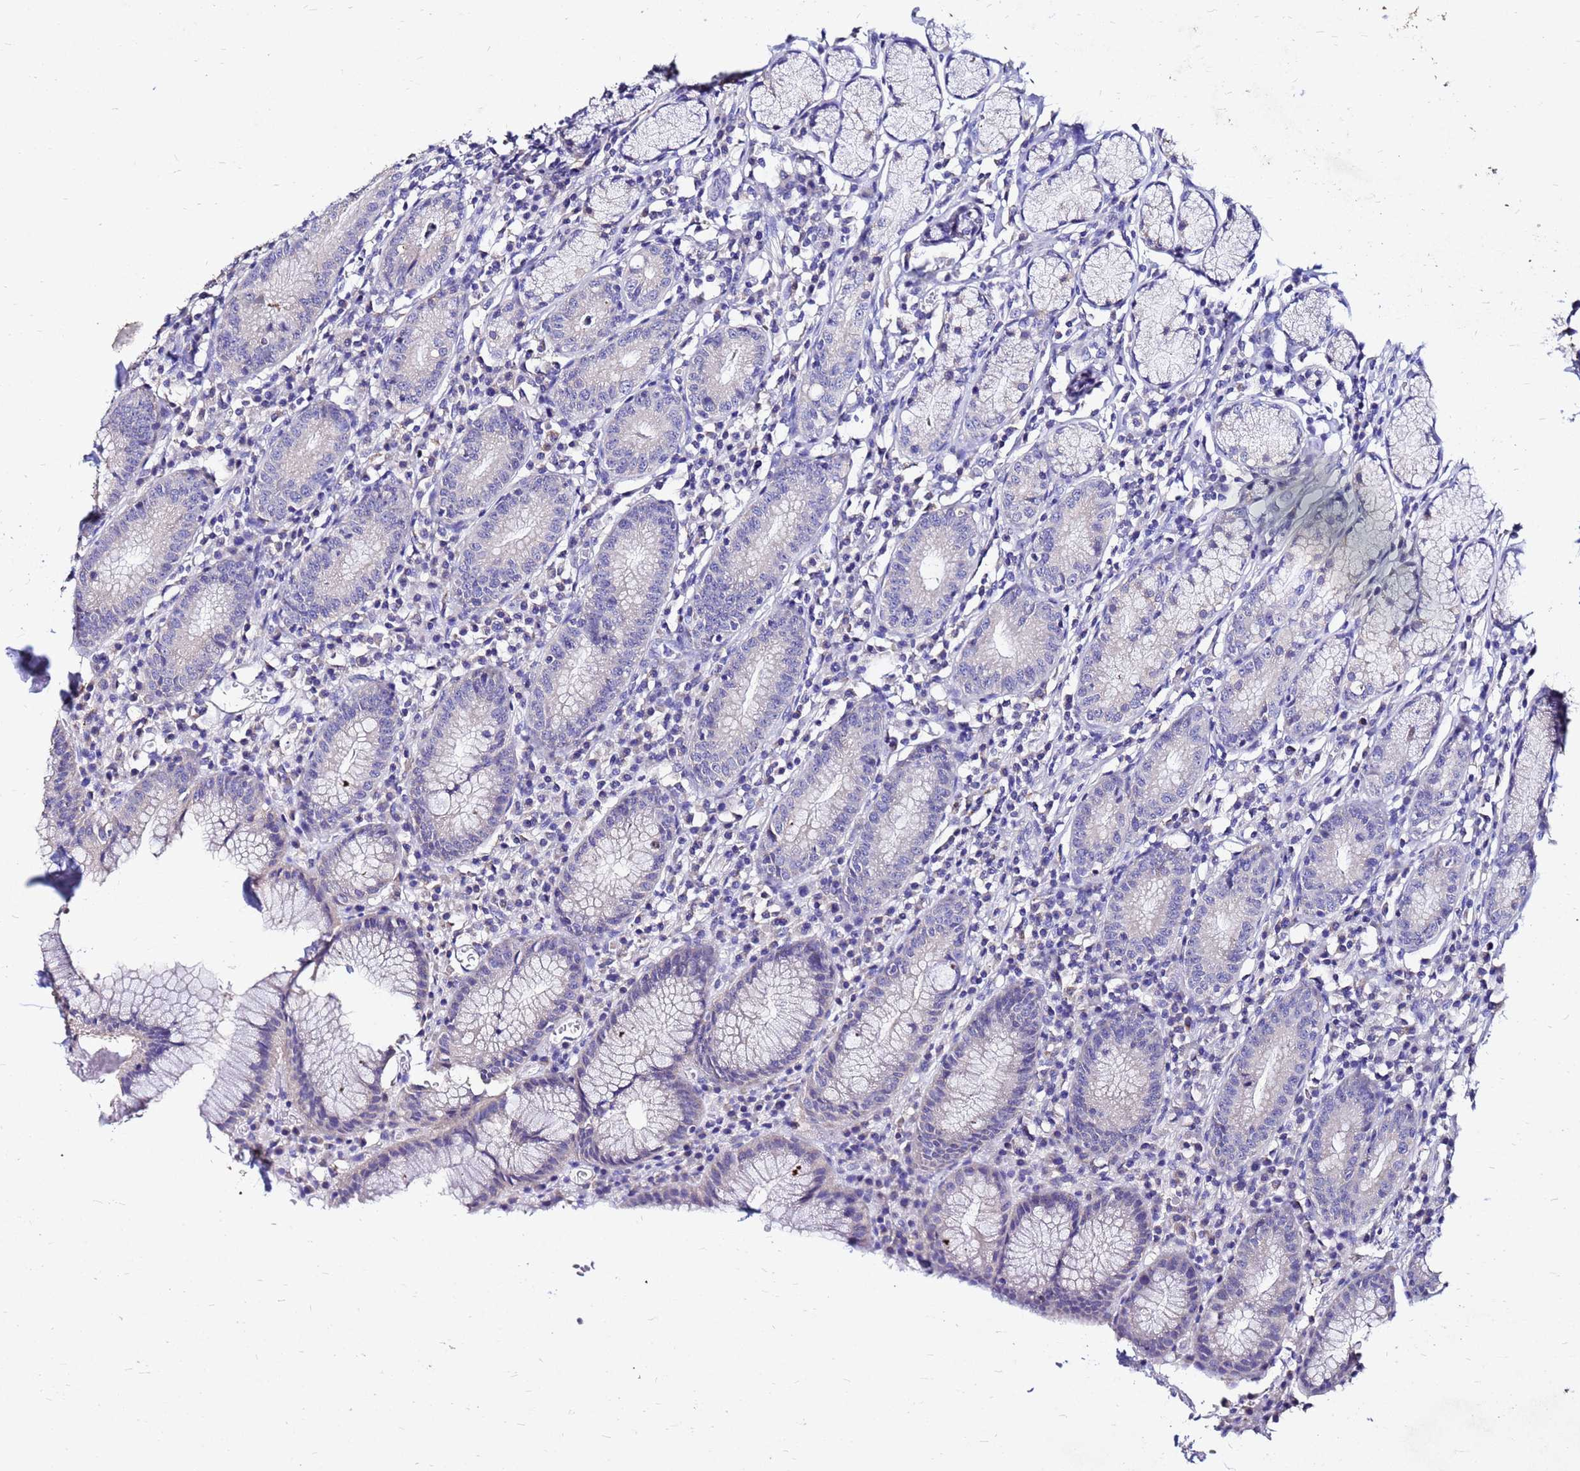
{"staining": {"intensity": "negative", "quantity": "none", "location": "none"}, "tissue": "stomach", "cell_type": "Glandular cells", "image_type": "normal", "snomed": [{"axis": "morphology", "description": "Normal tissue, NOS"}, {"axis": "topography", "description": "Stomach"}], "caption": "Immunohistochemistry of normal human stomach reveals no staining in glandular cells. (Stains: DAB IHC with hematoxylin counter stain, Microscopy: brightfield microscopy at high magnification).", "gene": "FAM183A", "patient": {"sex": "male", "age": 55}}